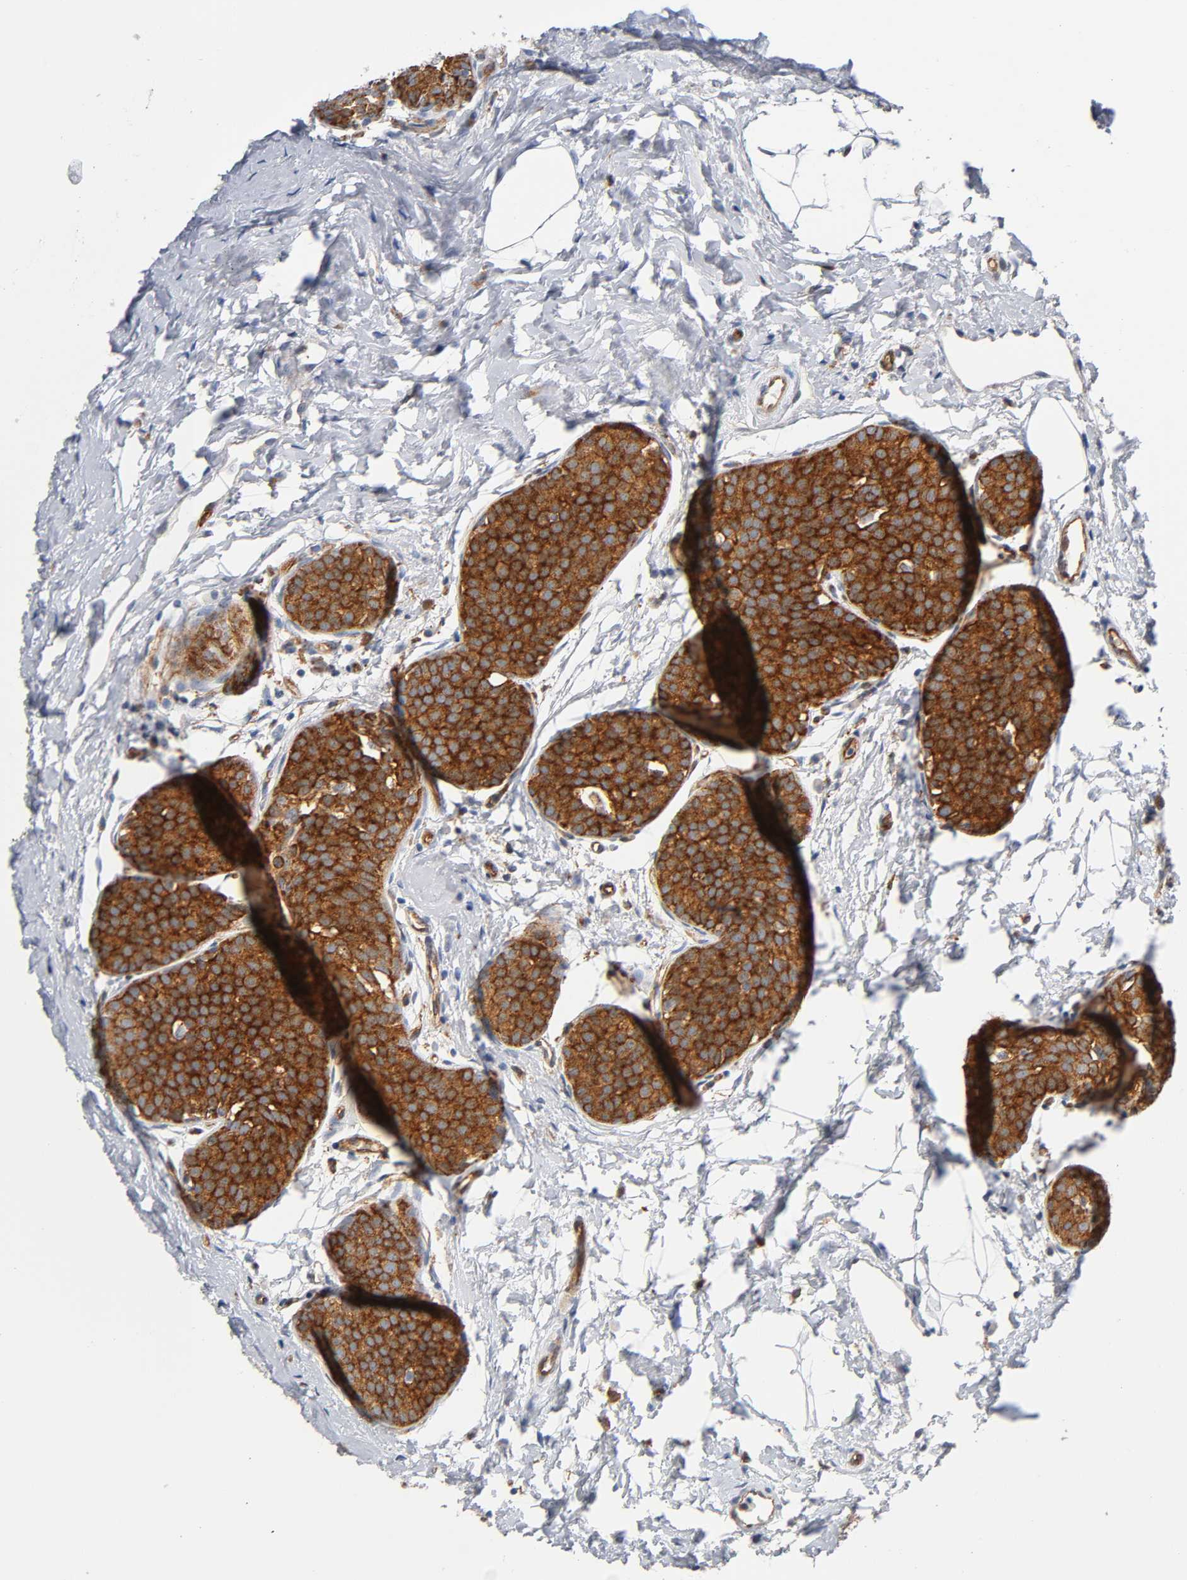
{"staining": {"intensity": "strong", "quantity": ">75%", "location": "cytoplasmic/membranous"}, "tissue": "breast cancer", "cell_type": "Tumor cells", "image_type": "cancer", "snomed": [{"axis": "morphology", "description": "Lobular carcinoma, in situ"}, {"axis": "morphology", "description": "Lobular carcinoma"}, {"axis": "topography", "description": "Breast"}], "caption": "Strong cytoplasmic/membranous staining for a protein is seen in about >75% of tumor cells of breast cancer (lobular carcinoma) using immunohistochemistry.", "gene": "CD2AP", "patient": {"sex": "female", "age": 41}}